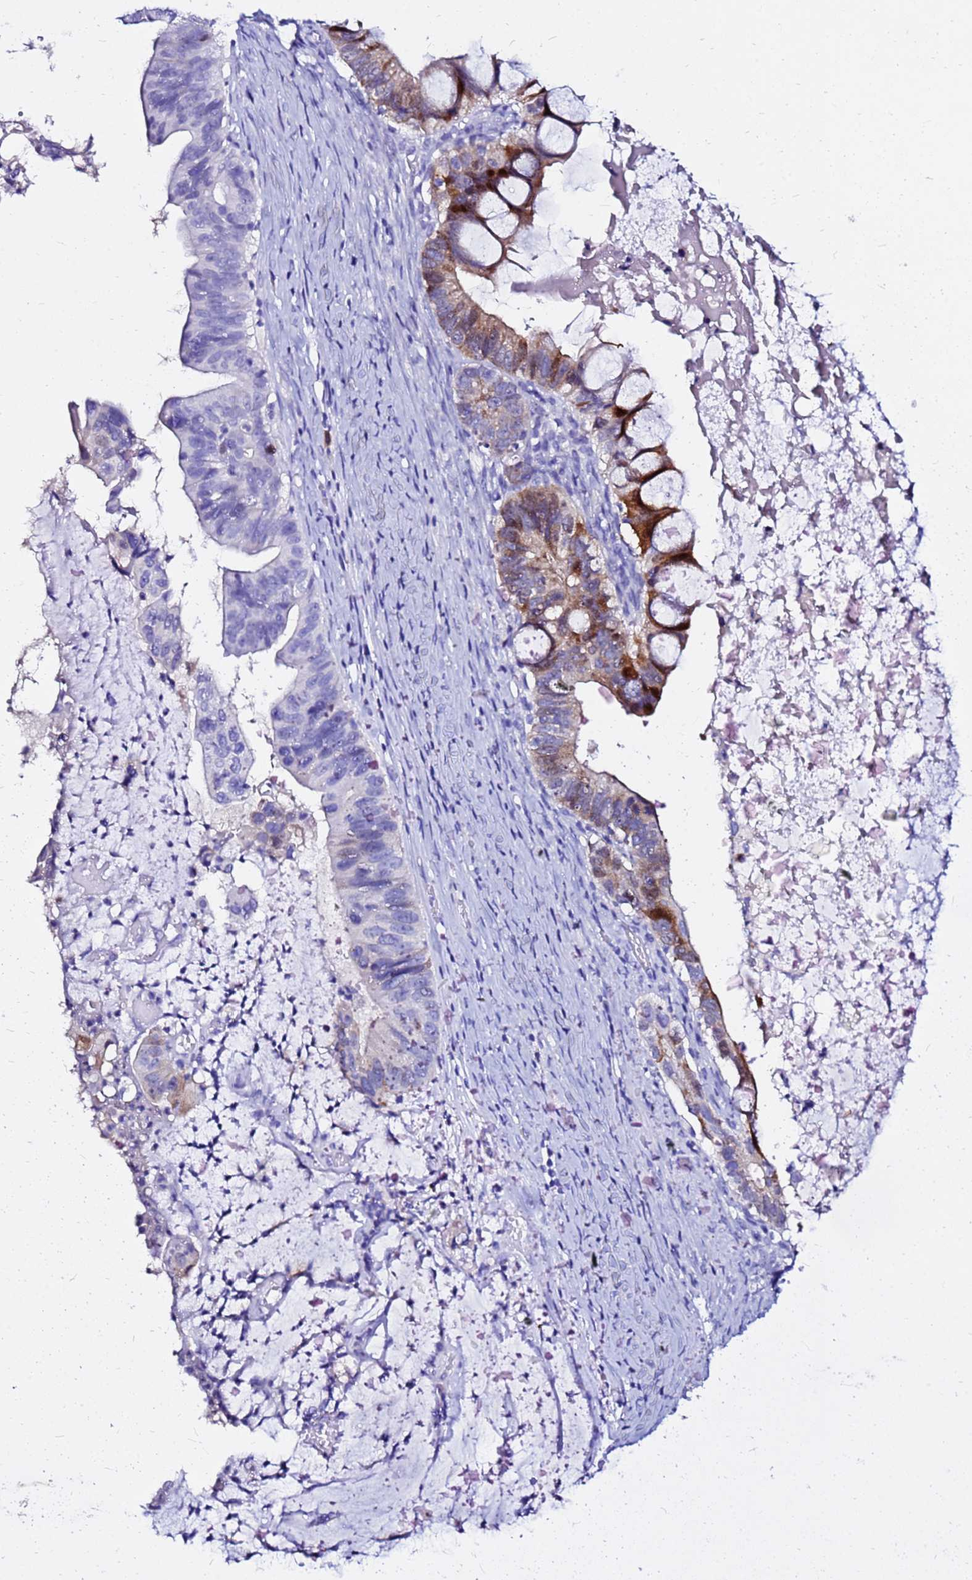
{"staining": {"intensity": "strong", "quantity": "25%-75%", "location": "cytoplasmic/membranous,nuclear"}, "tissue": "ovarian cancer", "cell_type": "Tumor cells", "image_type": "cancer", "snomed": [{"axis": "morphology", "description": "Cystadenocarcinoma, mucinous, NOS"}, {"axis": "topography", "description": "Ovary"}], "caption": "Brown immunohistochemical staining in mucinous cystadenocarcinoma (ovarian) displays strong cytoplasmic/membranous and nuclear staining in approximately 25%-75% of tumor cells.", "gene": "PPP1R14C", "patient": {"sex": "female", "age": 61}}